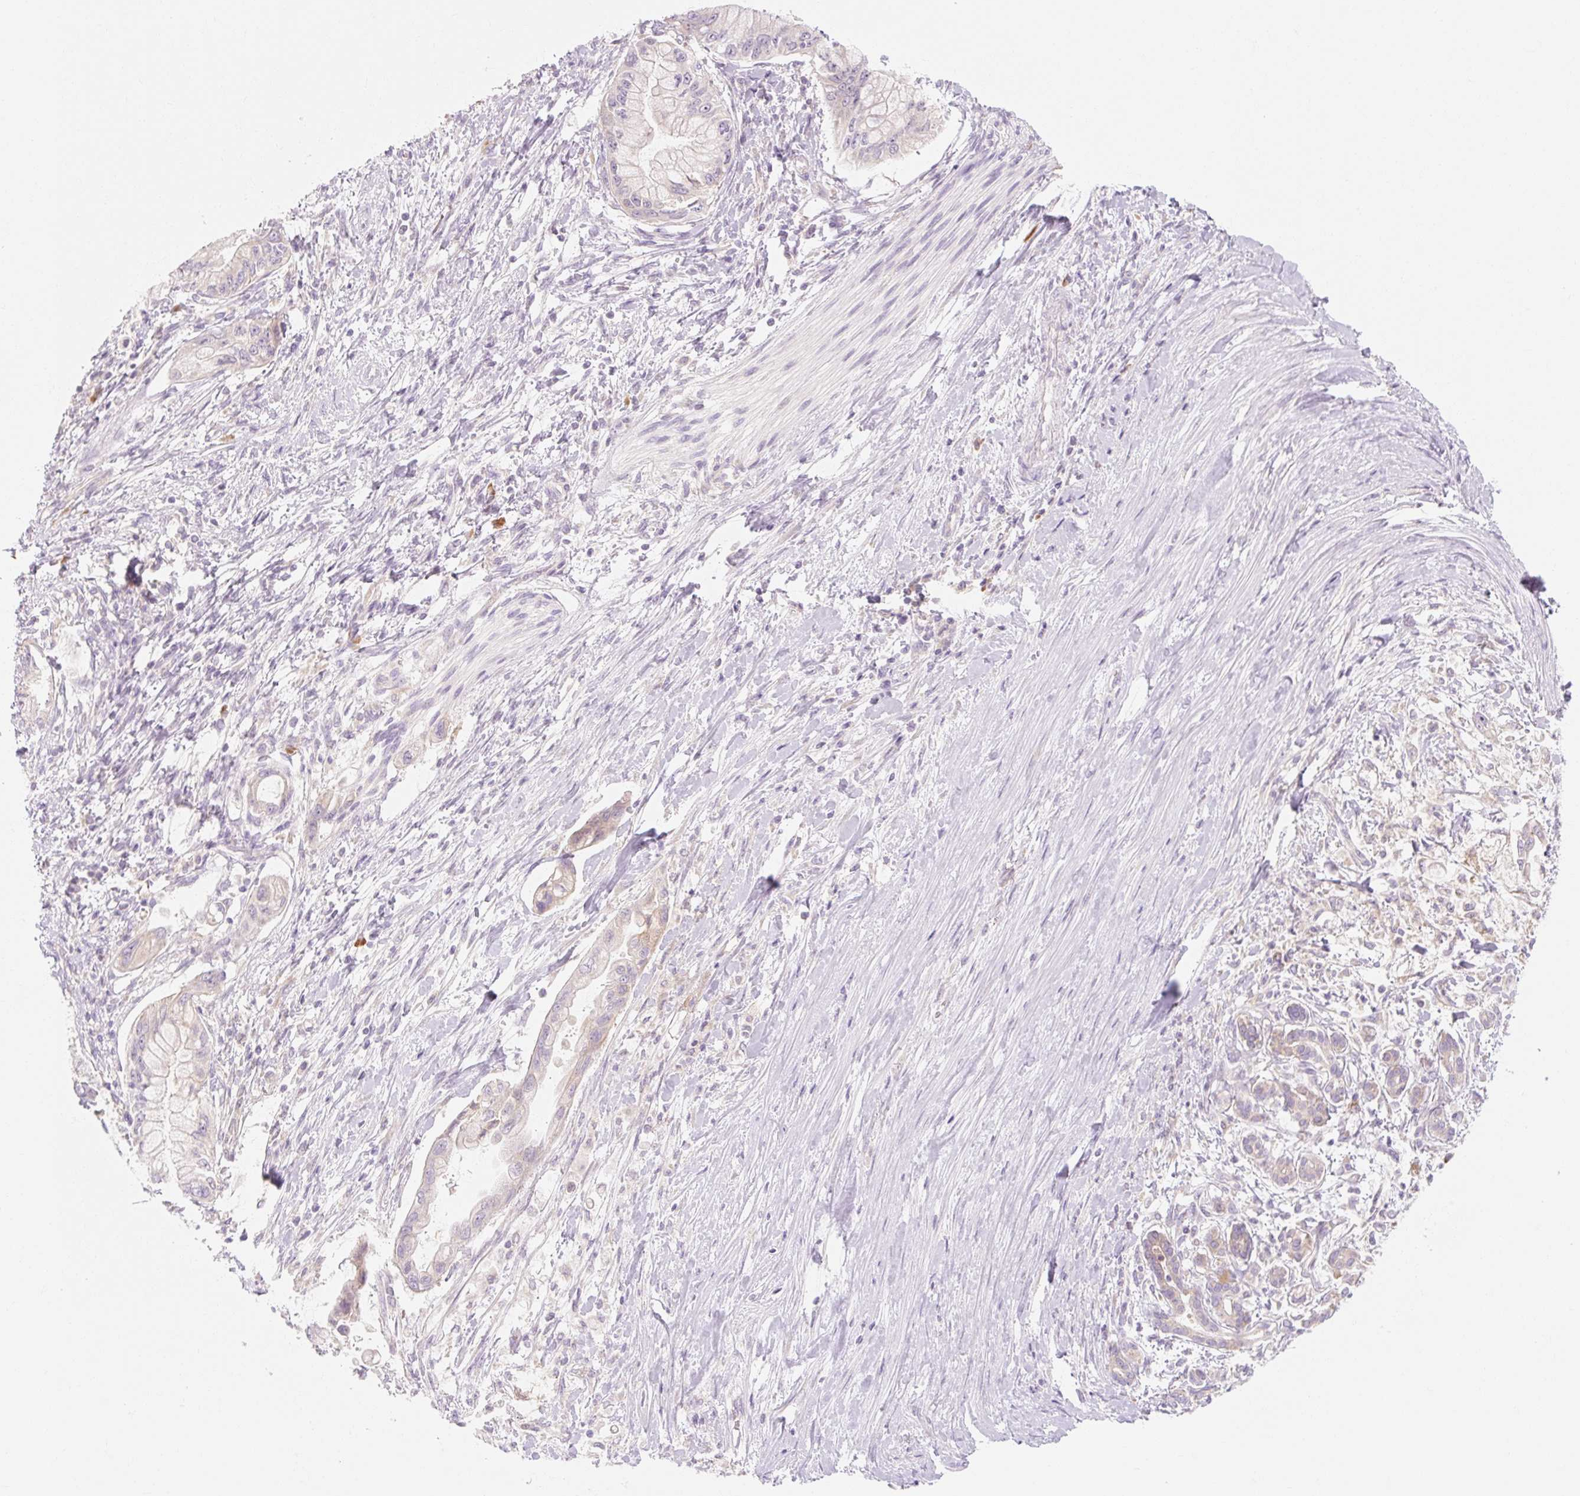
{"staining": {"intensity": "weak", "quantity": "<25%", "location": "cytoplasmic/membranous"}, "tissue": "pancreatic cancer", "cell_type": "Tumor cells", "image_type": "cancer", "snomed": [{"axis": "morphology", "description": "Adenocarcinoma, NOS"}, {"axis": "topography", "description": "Pancreas"}], "caption": "The immunohistochemistry photomicrograph has no significant staining in tumor cells of pancreatic cancer (adenocarcinoma) tissue.", "gene": "MYO1D", "patient": {"sex": "male", "age": 48}}